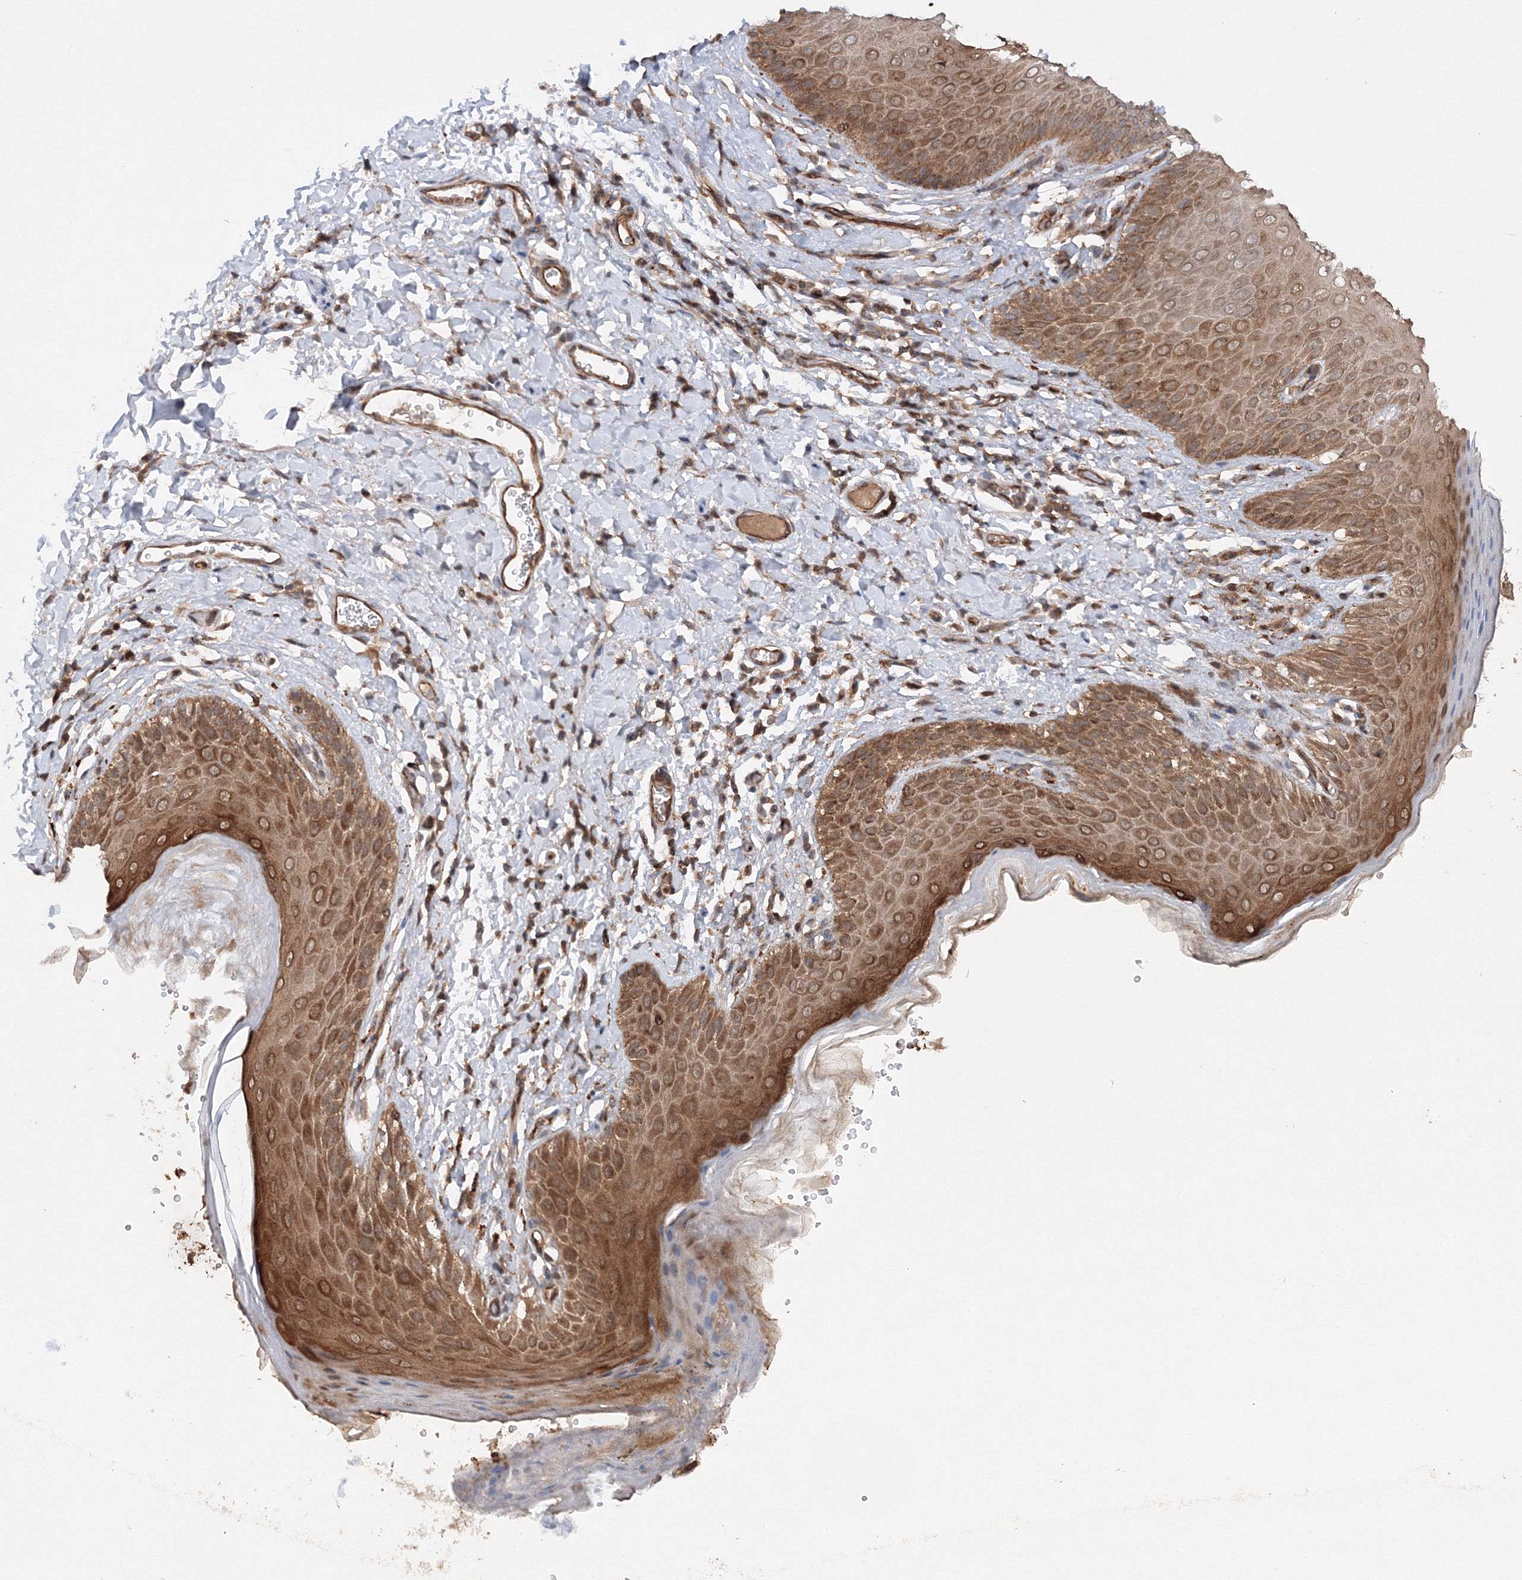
{"staining": {"intensity": "strong", "quantity": ">75%", "location": "cytoplasmic/membranous"}, "tissue": "skin", "cell_type": "Epidermal cells", "image_type": "normal", "snomed": [{"axis": "morphology", "description": "Normal tissue, NOS"}, {"axis": "topography", "description": "Anal"}], "caption": "The histopathology image reveals immunohistochemical staining of benign skin. There is strong cytoplasmic/membranous staining is seen in about >75% of epidermal cells.", "gene": "DCTD", "patient": {"sex": "male", "age": 44}}